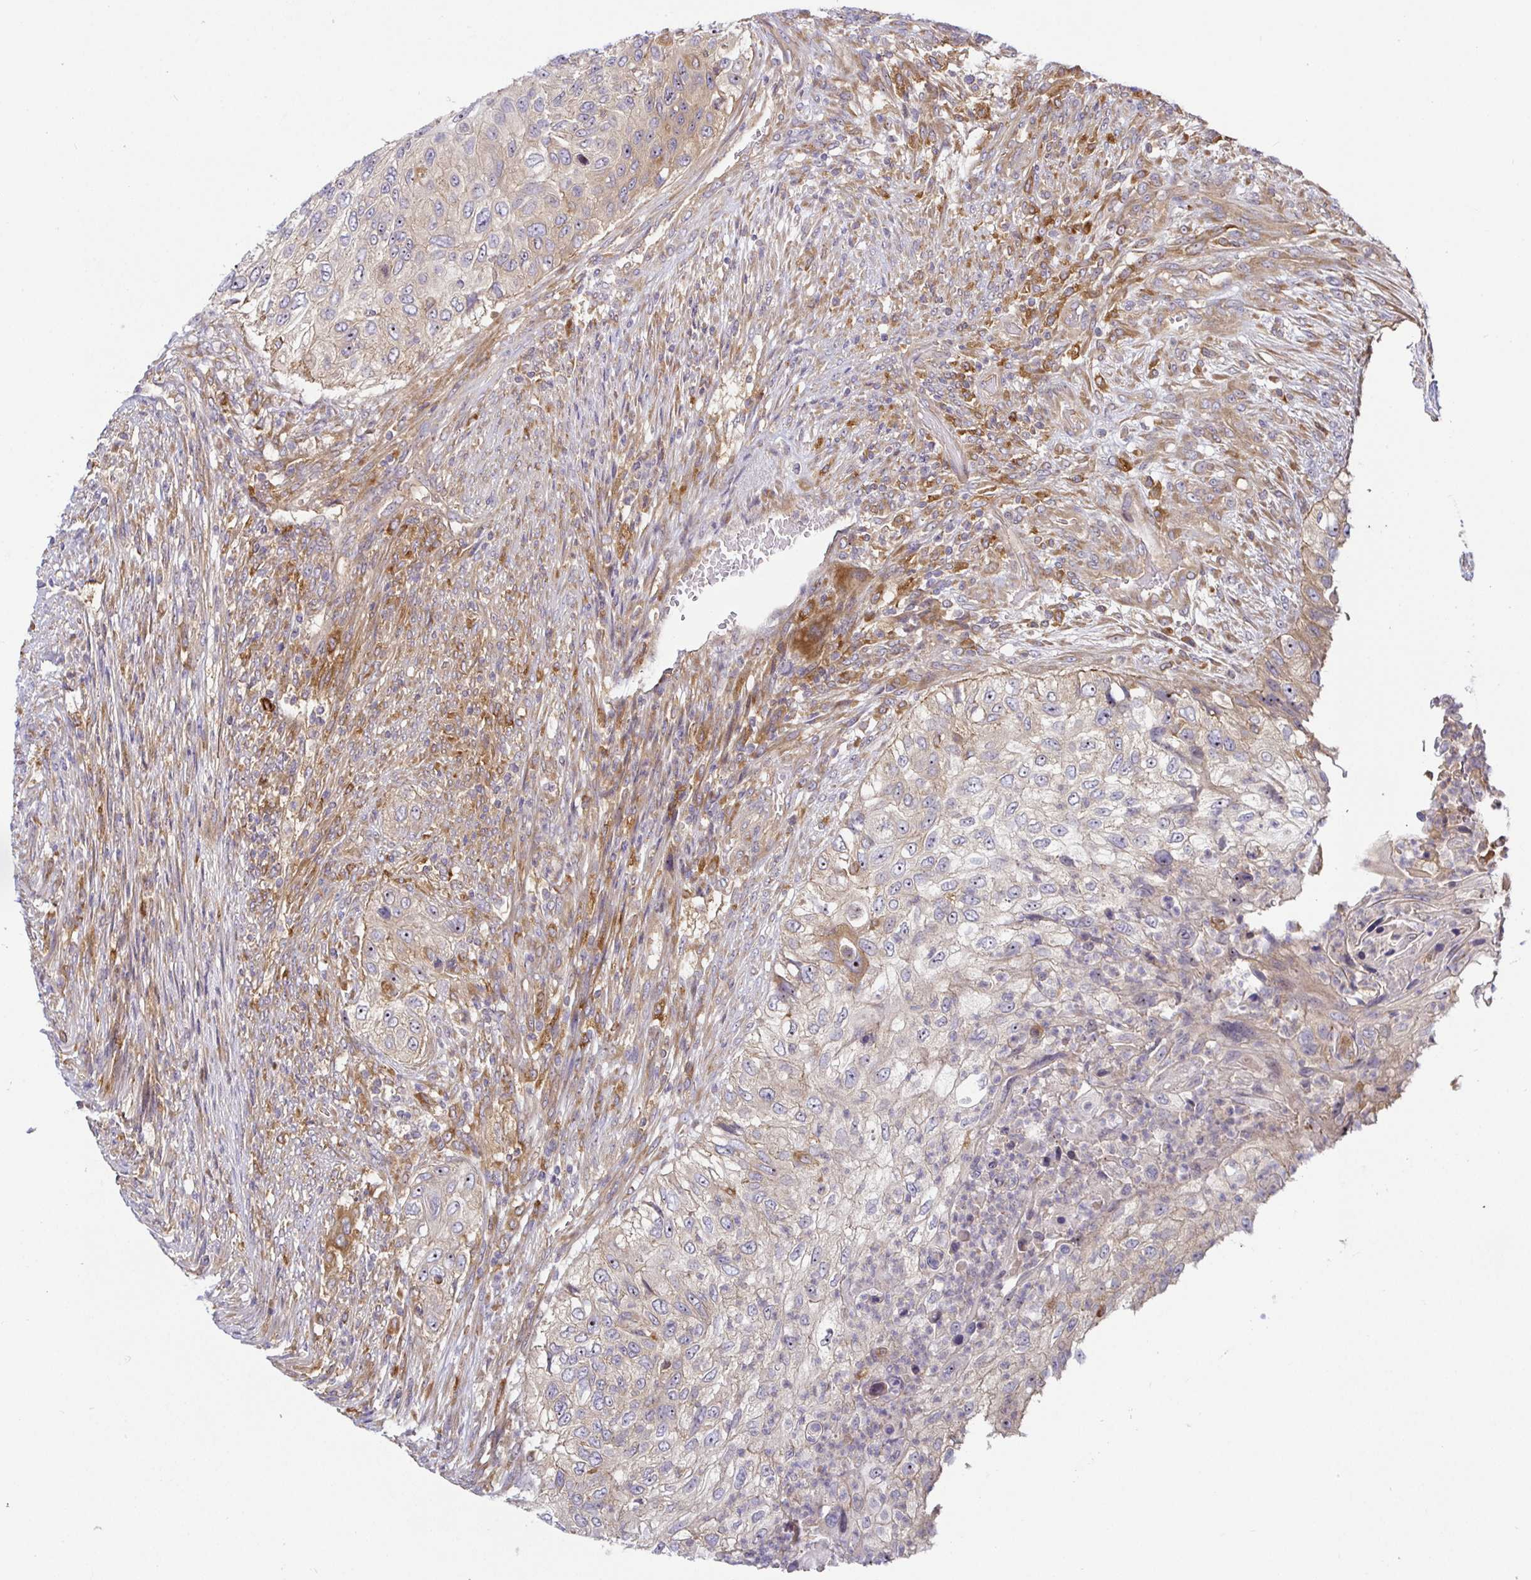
{"staining": {"intensity": "weak", "quantity": "<25%", "location": "cytoplasmic/membranous"}, "tissue": "urothelial cancer", "cell_type": "Tumor cells", "image_type": "cancer", "snomed": [{"axis": "morphology", "description": "Urothelial carcinoma, High grade"}, {"axis": "topography", "description": "Urinary bladder"}], "caption": "This is an immunohistochemistry micrograph of urothelial carcinoma (high-grade). There is no expression in tumor cells.", "gene": "SNX8", "patient": {"sex": "female", "age": 60}}